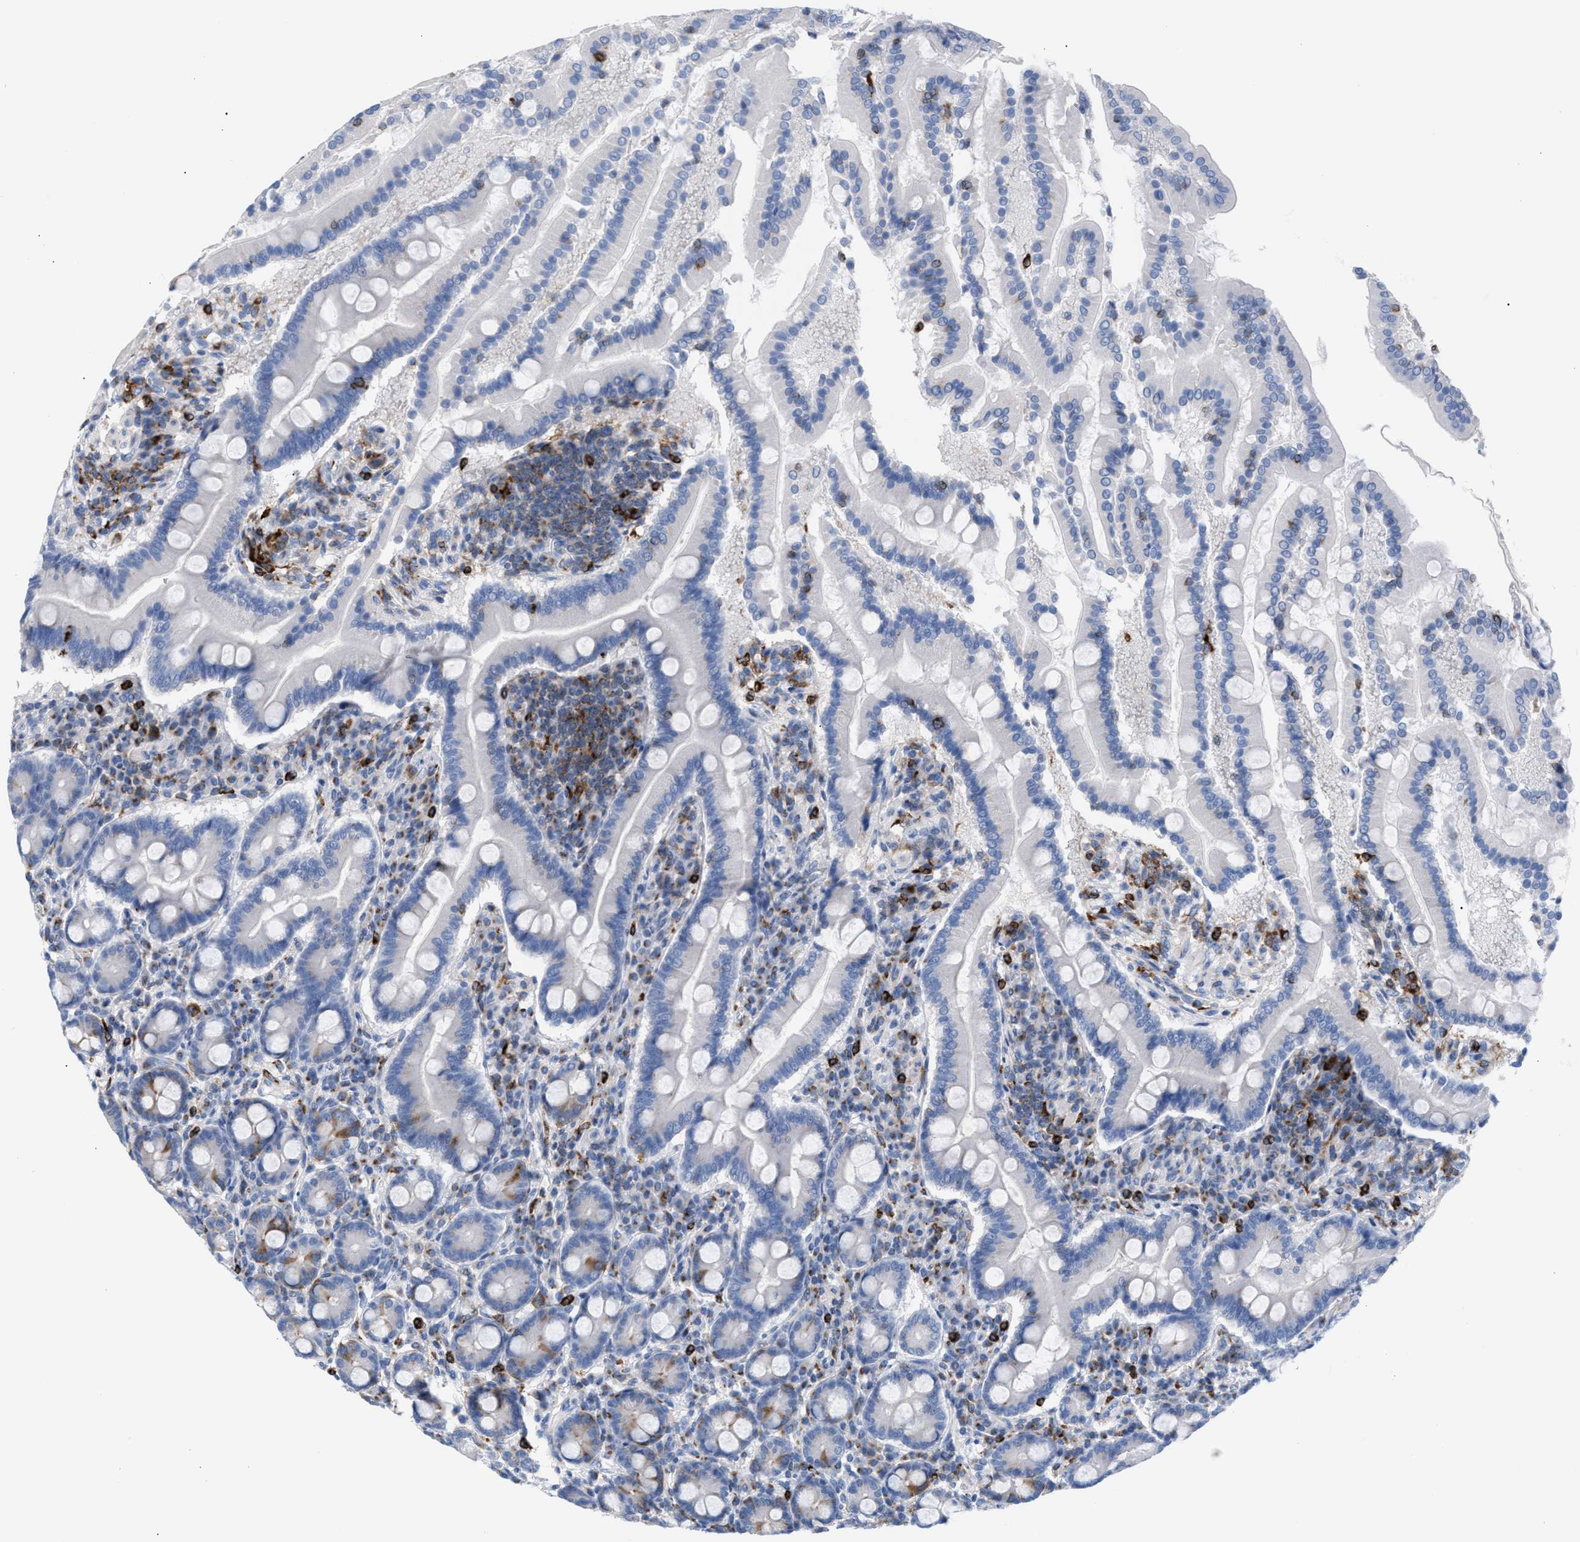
{"staining": {"intensity": "moderate", "quantity": "<25%", "location": "cytoplasmic/membranous"}, "tissue": "duodenum", "cell_type": "Glandular cells", "image_type": "normal", "snomed": [{"axis": "morphology", "description": "Normal tissue, NOS"}, {"axis": "topography", "description": "Duodenum"}], "caption": "Protein staining of normal duodenum displays moderate cytoplasmic/membranous positivity in approximately <25% of glandular cells. Nuclei are stained in blue.", "gene": "TACC3", "patient": {"sex": "male", "age": 50}}